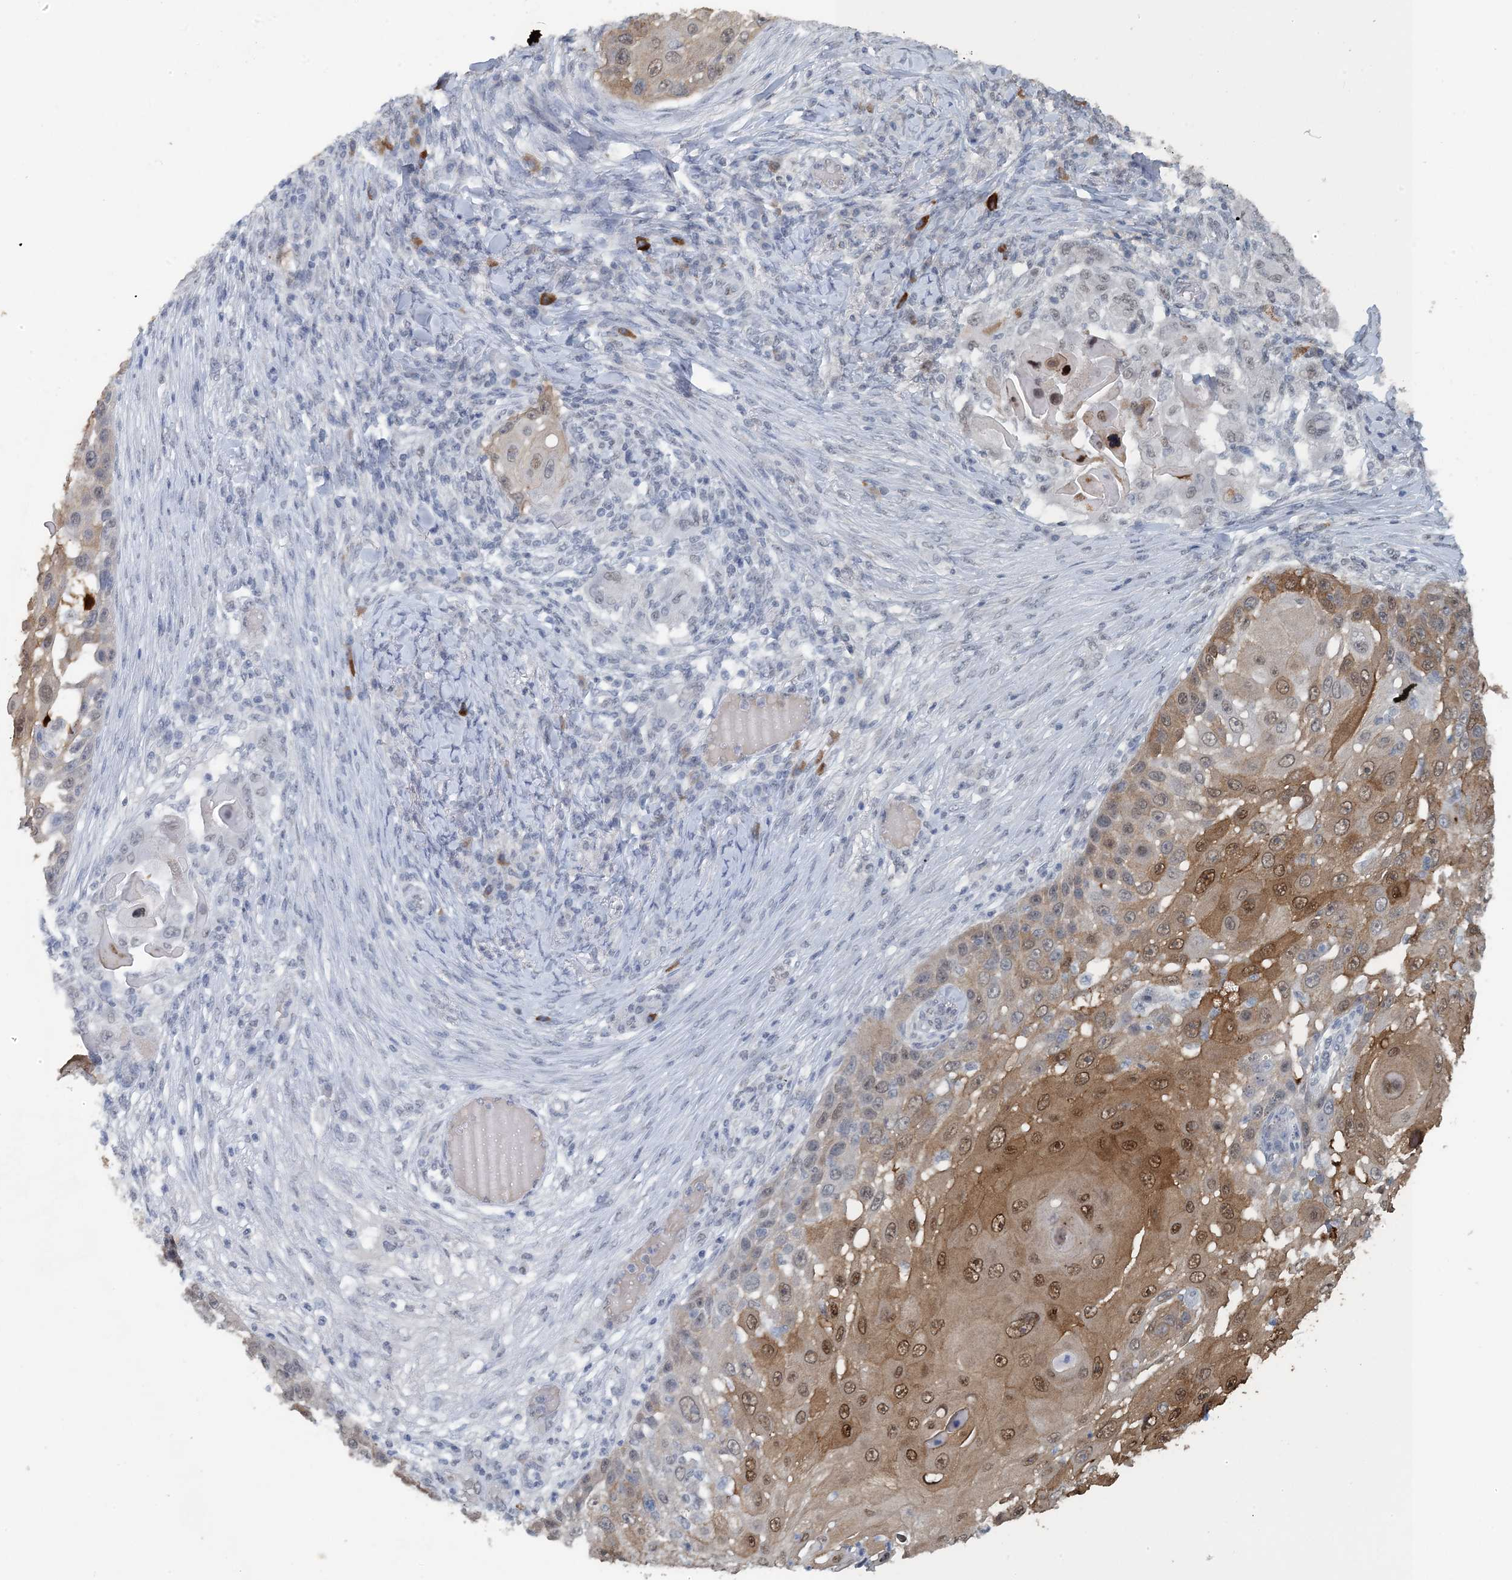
{"staining": {"intensity": "moderate", "quantity": ">75%", "location": "cytoplasmic/membranous,nuclear"}, "tissue": "skin cancer", "cell_type": "Tumor cells", "image_type": "cancer", "snomed": [{"axis": "morphology", "description": "Squamous cell carcinoma, NOS"}, {"axis": "topography", "description": "Skin"}], "caption": "Immunohistochemical staining of human skin cancer reveals medium levels of moderate cytoplasmic/membranous and nuclear staining in approximately >75% of tumor cells.", "gene": "MBD2", "patient": {"sex": "female", "age": 44}}